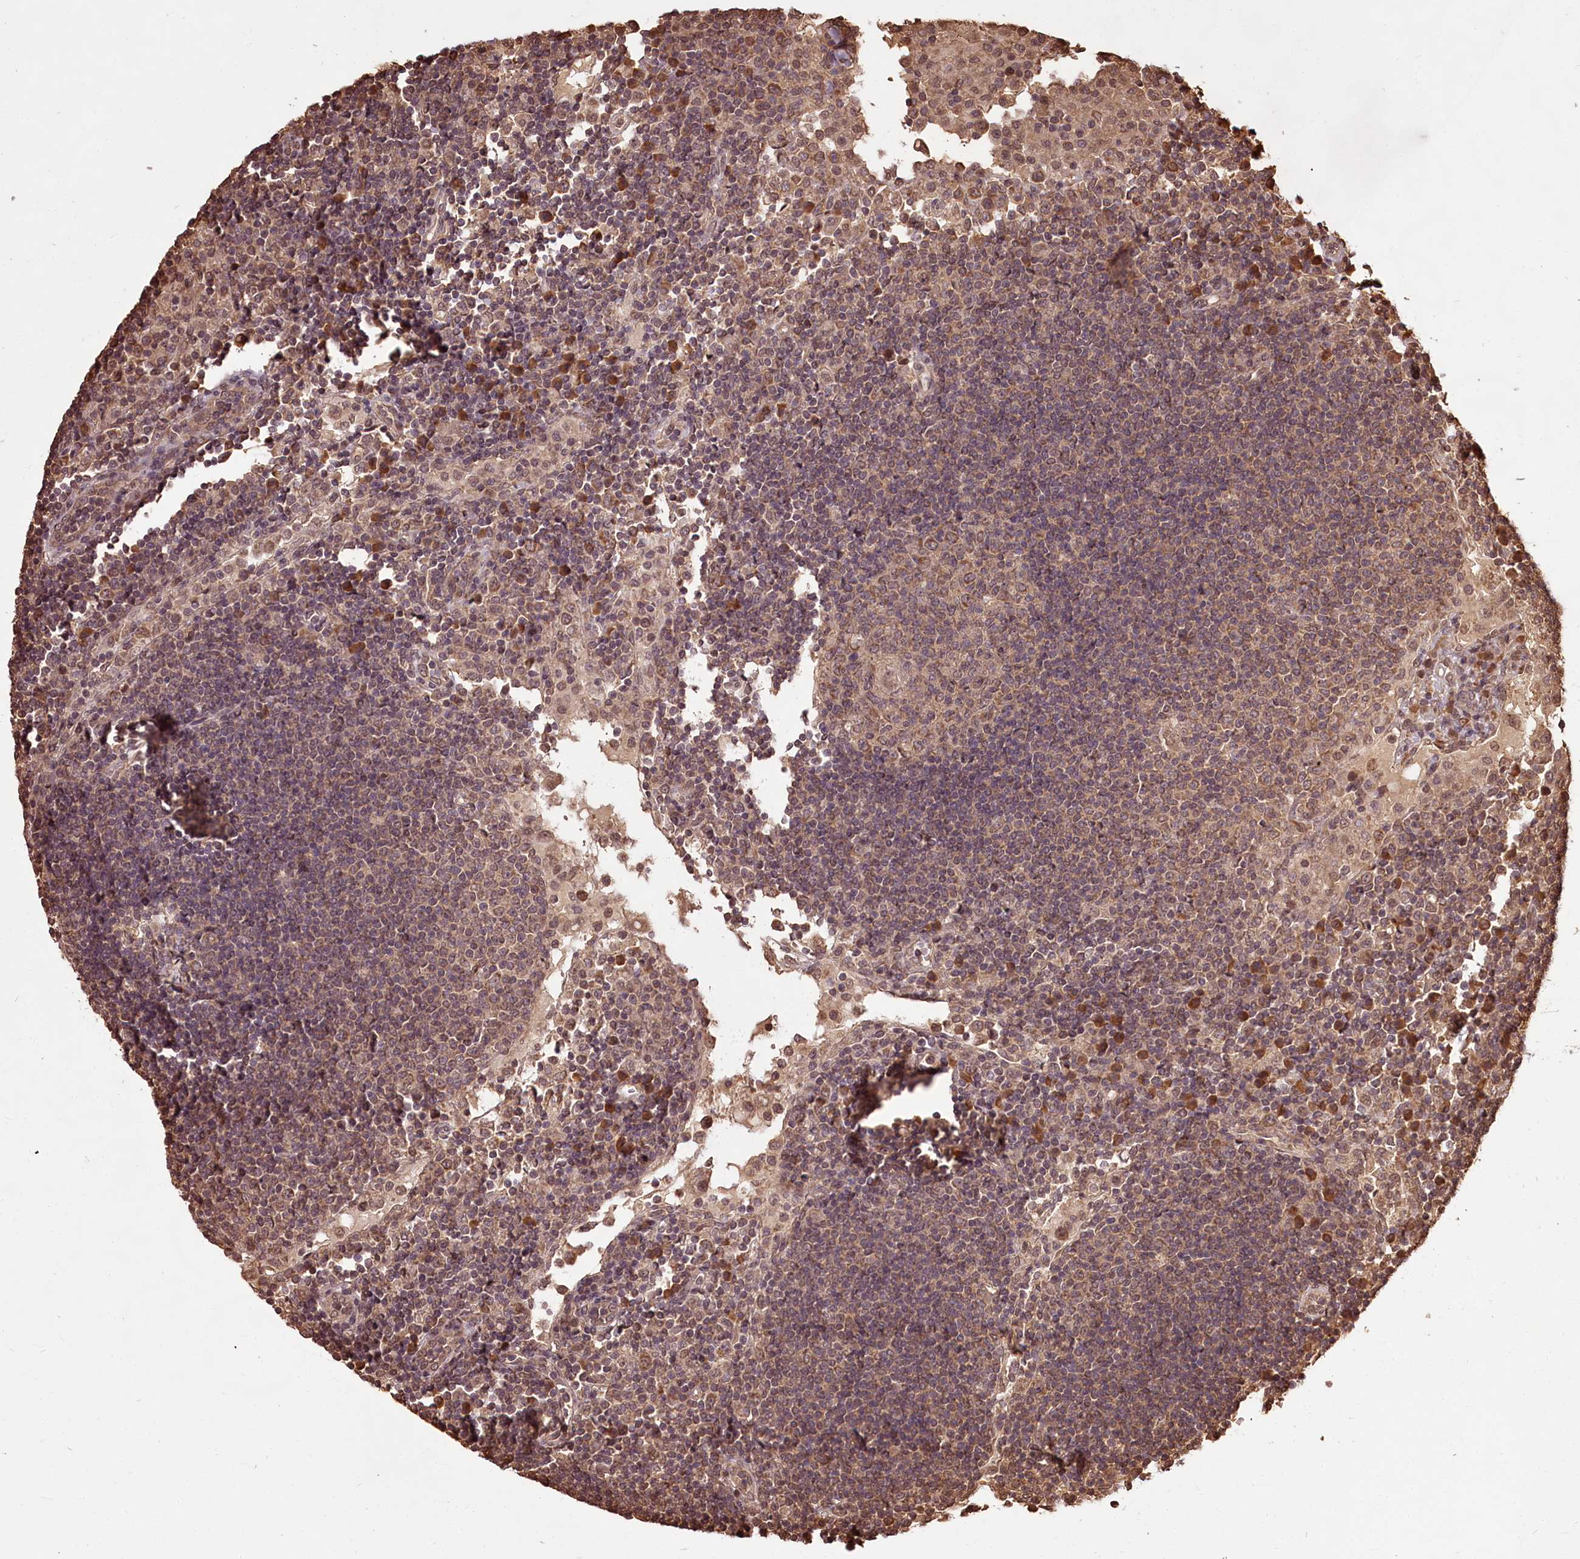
{"staining": {"intensity": "moderate", "quantity": "<25%", "location": "cytoplasmic/membranous"}, "tissue": "lymph node", "cell_type": "Germinal center cells", "image_type": "normal", "snomed": [{"axis": "morphology", "description": "Normal tissue, NOS"}, {"axis": "topography", "description": "Lymph node"}], "caption": "This image shows immunohistochemistry (IHC) staining of unremarkable human lymph node, with low moderate cytoplasmic/membranous positivity in about <25% of germinal center cells.", "gene": "NPRL2", "patient": {"sex": "female", "age": 53}}